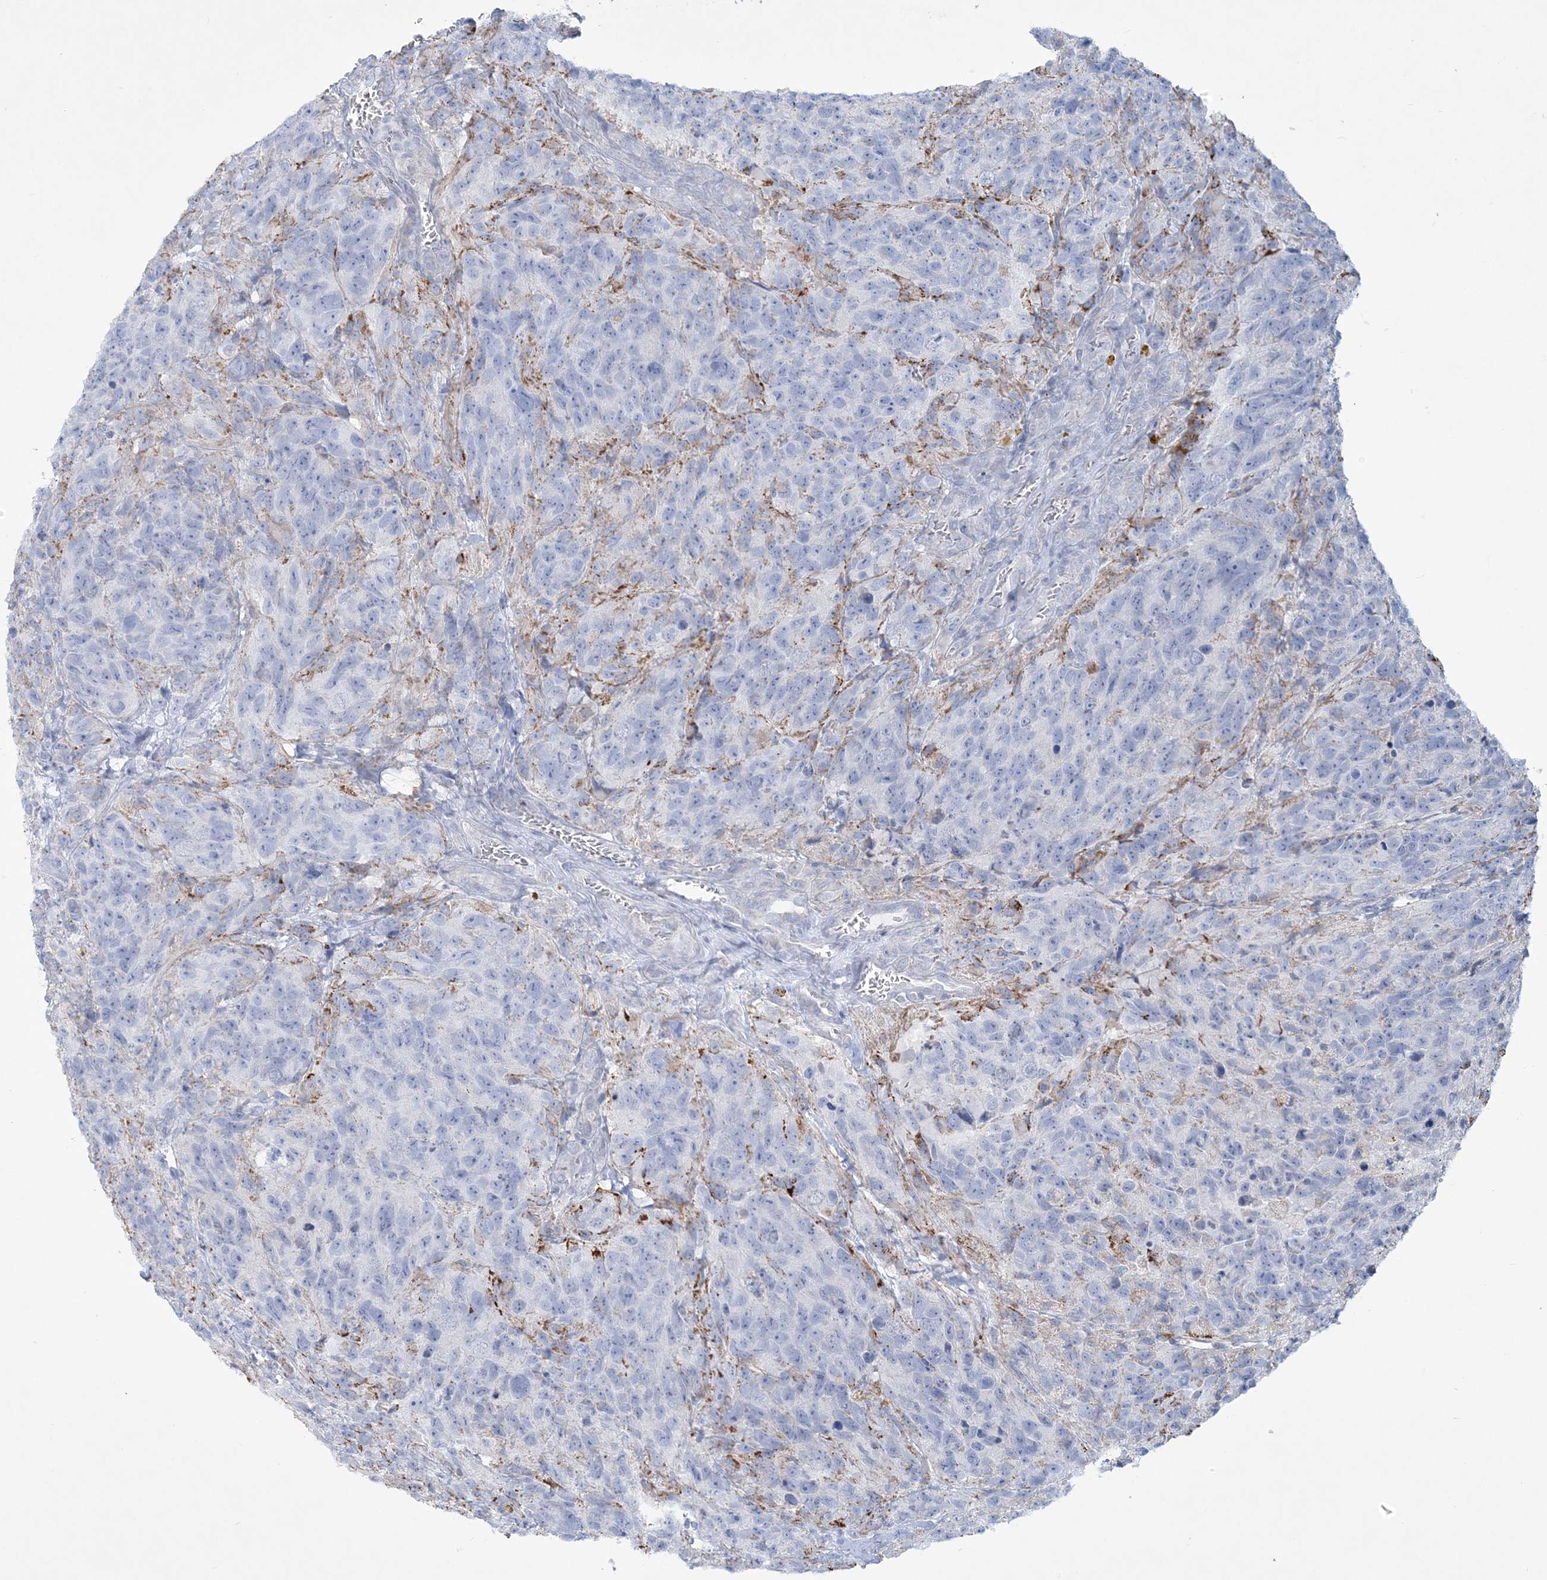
{"staining": {"intensity": "negative", "quantity": "none", "location": "none"}, "tissue": "glioma", "cell_type": "Tumor cells", "image_type": "cancer", "snomed": [{"axis": "morphology", "description": "Glioma, malignant, High grade"}, {"axis": "topography", "description": "Brain"}], "caption": "Immunohistochemistry of glioma demonstrates no positivity in tumor cells.", "gene": "TBC1D7", "patient": {"sex": "male", "age": 69}}